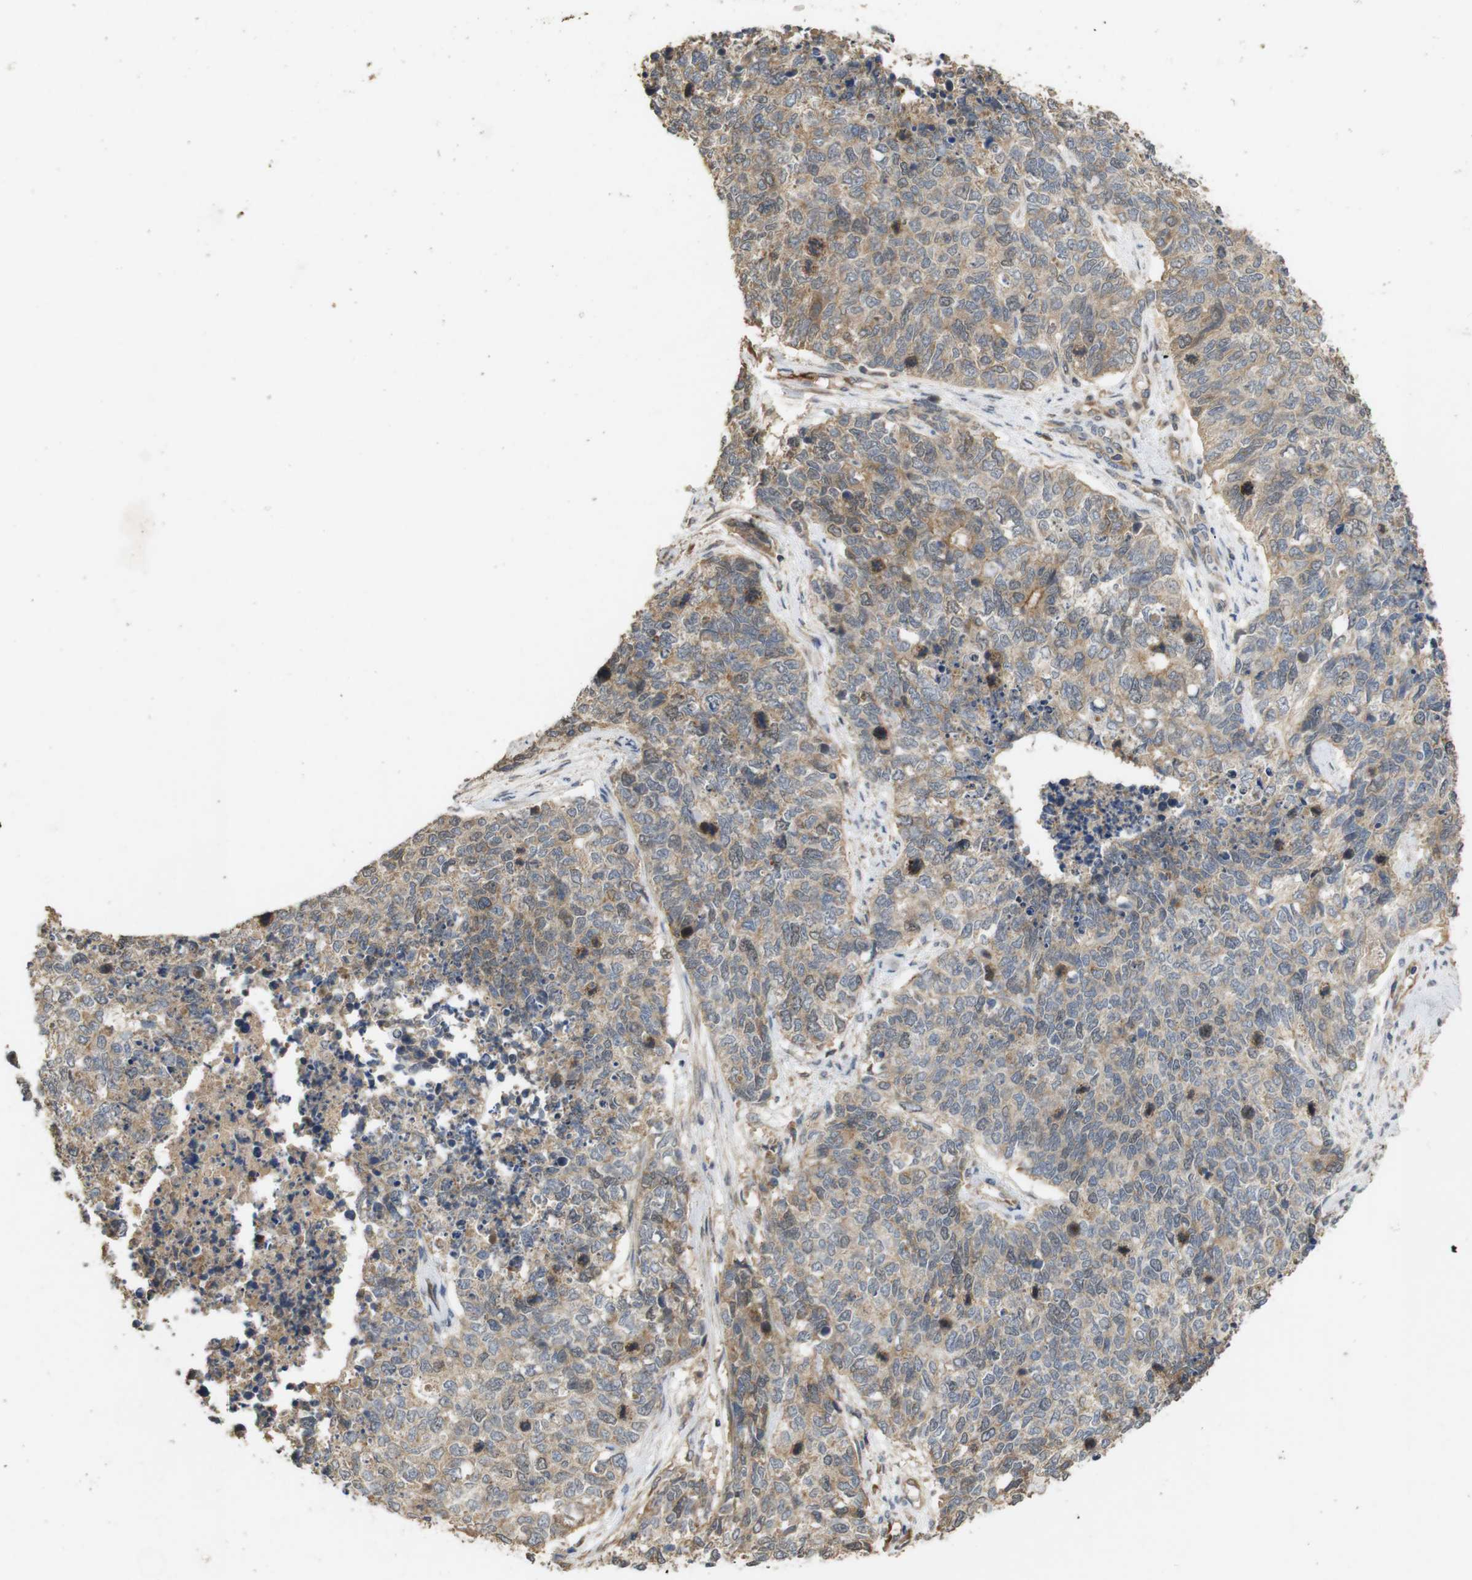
{"staining": {"intensity": "weak", "quantity": ">75%", "location": "cytoplasmic/membranous,nuclear"}, "tissue": "cervical cancer", "cell_type": "Tumor cells", "image_type": "cancer", "snomed": [{"axis": "morphology", "description": "Squamous cell carcinoma, NOS"}, {"axis": "topography", "description": "Cervix"}], "caption": "Human squamous cell carcinoma (cervical) stained with a brown dye displays weak cytoplasmic/membranous and nuclear positive expression in about >75% of tumor cells.", "gene": "PCDHB10", "patient": {"sex": "female", "age": 63}}